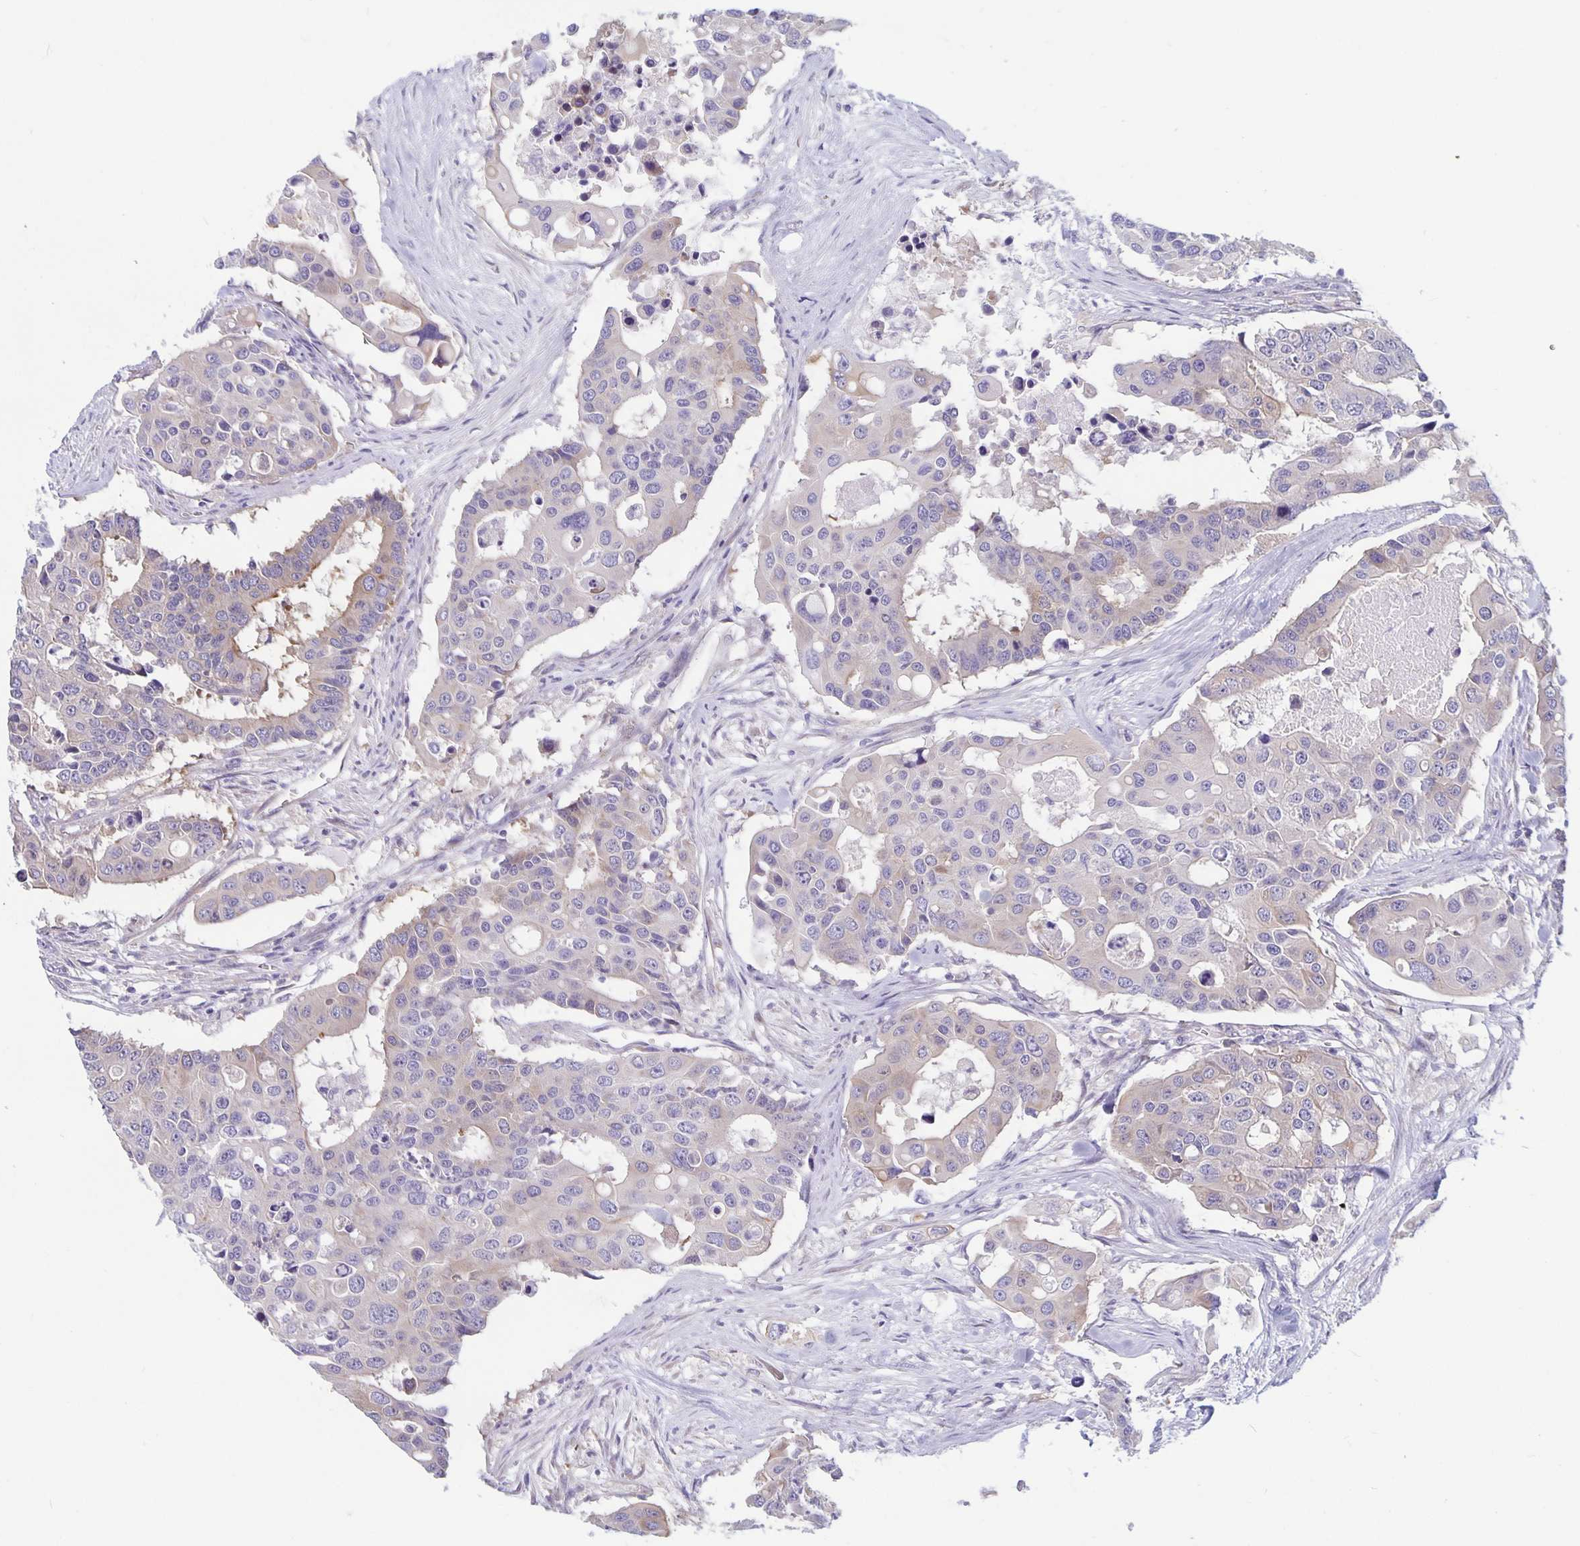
{"staining": {"intensity": "weak", "quantity": "<25%", "location": "cytoplasmic/membranous"}, "tissue": "colorectal cancer", "cell_type": "Tumor cells", "image_type": "cancer", "snomed": [{"axis": "morphology", "description": "Adenocarcinoma, NOS"}, {"axis": "topography", "description": "Colon"}], "caption": "Immunohistochemical staining of human colorectal adenocarcinoma shows no significant expression in tumor cells. The staining is performed using DAB brown chromogen with nuclei counter-stained in using hematoxylin.", "gene": "PLCB3", "patient": {"sex": "male", "age": 77}}